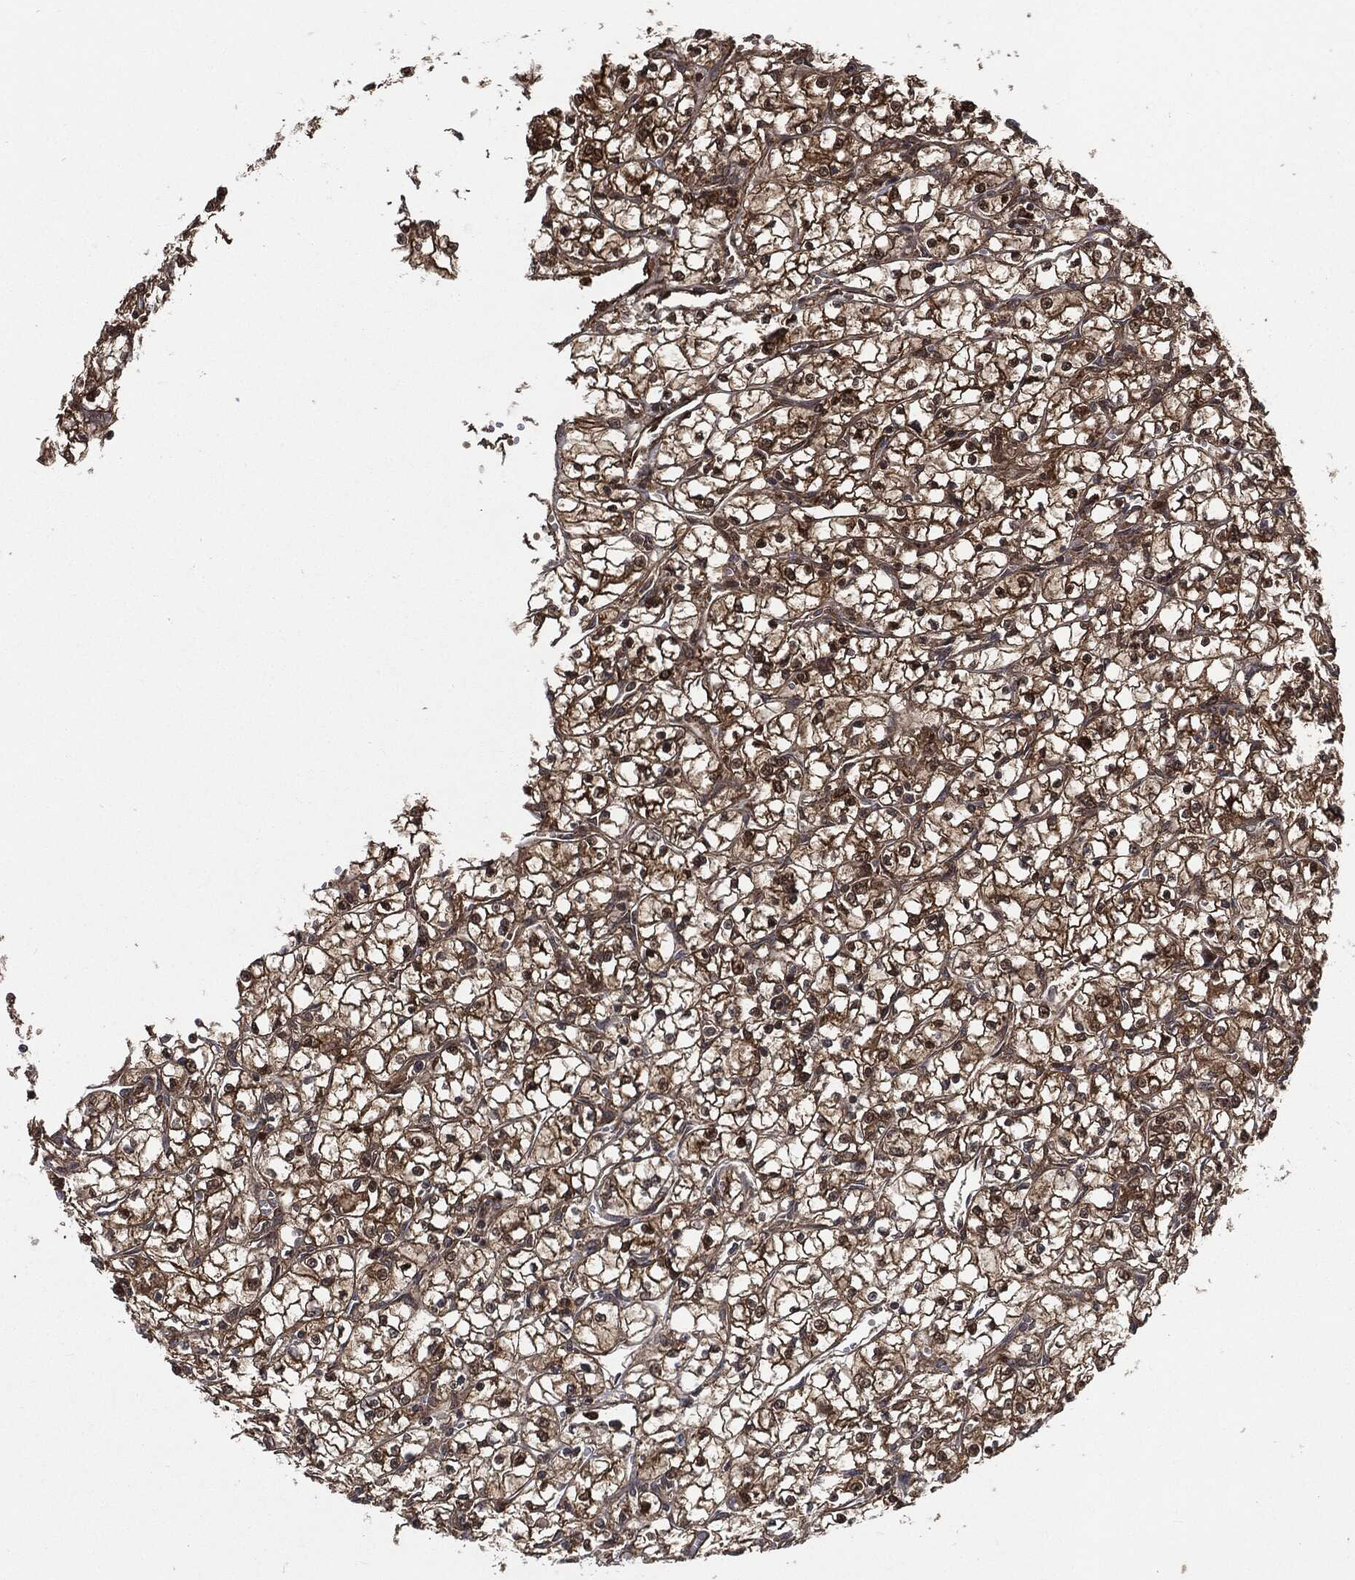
{"staining": {"intensity": "strong", "quantity": ">75%", "location": "cytoplasmic/membranous,nuclear"}, "tissue": "renal cancer", "cell_type": "Tumor cells", "image_type": "cancer", "snomed": [{"axis": "morphology", "description": "Adenocarcinoma, NOS"}, {"axis": "topography", "description": "Kidney"}], "caption": "Human renal adenocarcinoma stained for a protein (brown) reveals strong cytoplasmic/membranous and nuclear positive staining in approximately >75% of tumor cells.", "gene": "CUTA", "patient": {"sex": "female", "age": 64}}